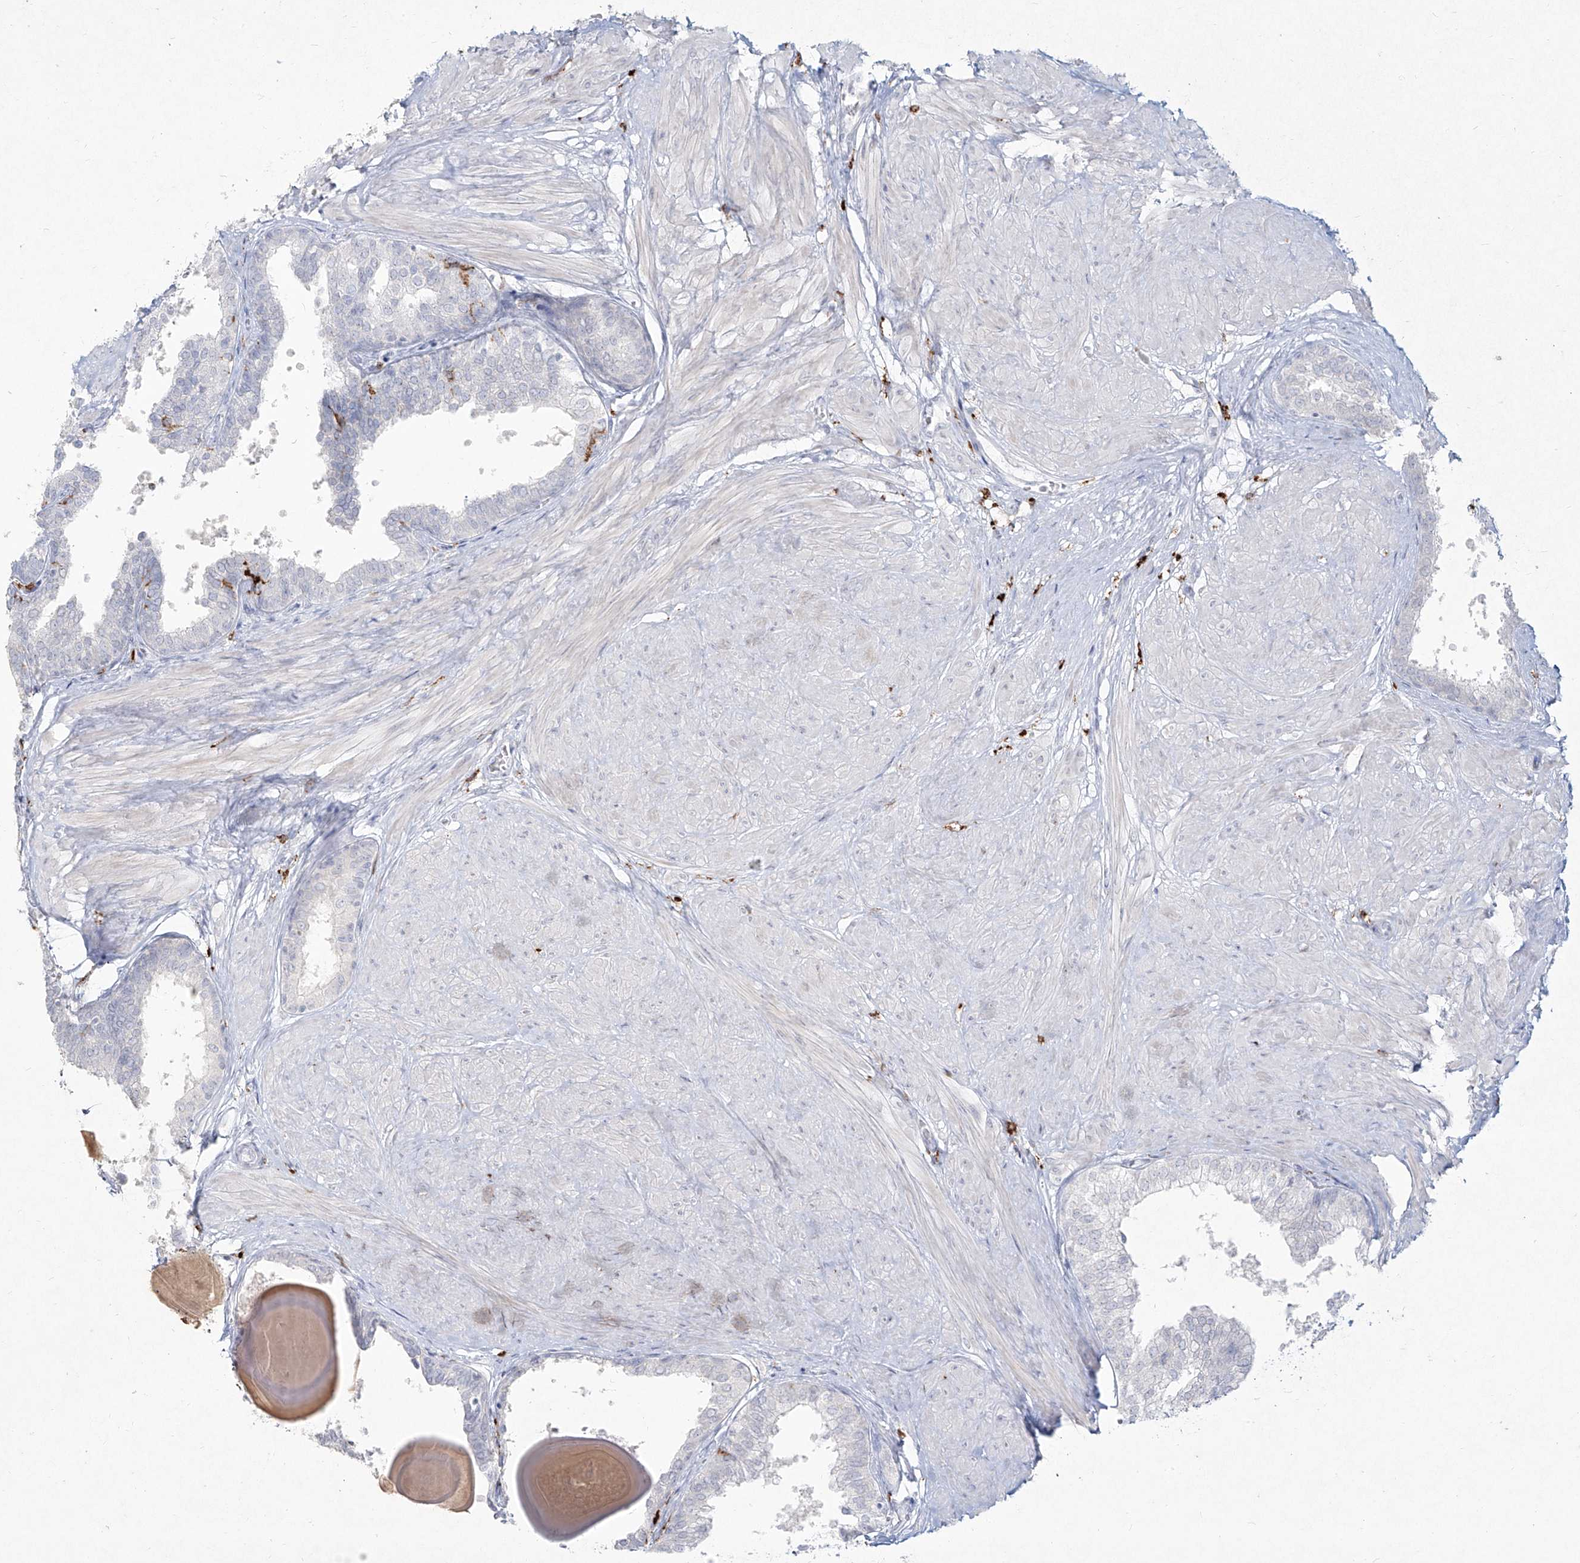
{"staining": {"intensity": "negative", "quantity": "none", "location": "none"}, "tissue": "prostate", "cell_type": "Glandular cells", "image_type": "normal", "snomed": [{"axis": "morphology", "description": "Normal tissue, NOS"}, {"axis": "topography", "description": "Prostate"}], "caption": "Immunohistochemistry (IHC) photomicrograph of normal prostate: human prostate stained with DAB (3,3'-diaminobenzidine) reveals no significant protein expression in glandular cells.", "gene": "CD209", "patient": {"sex": "male", "age": 48}}